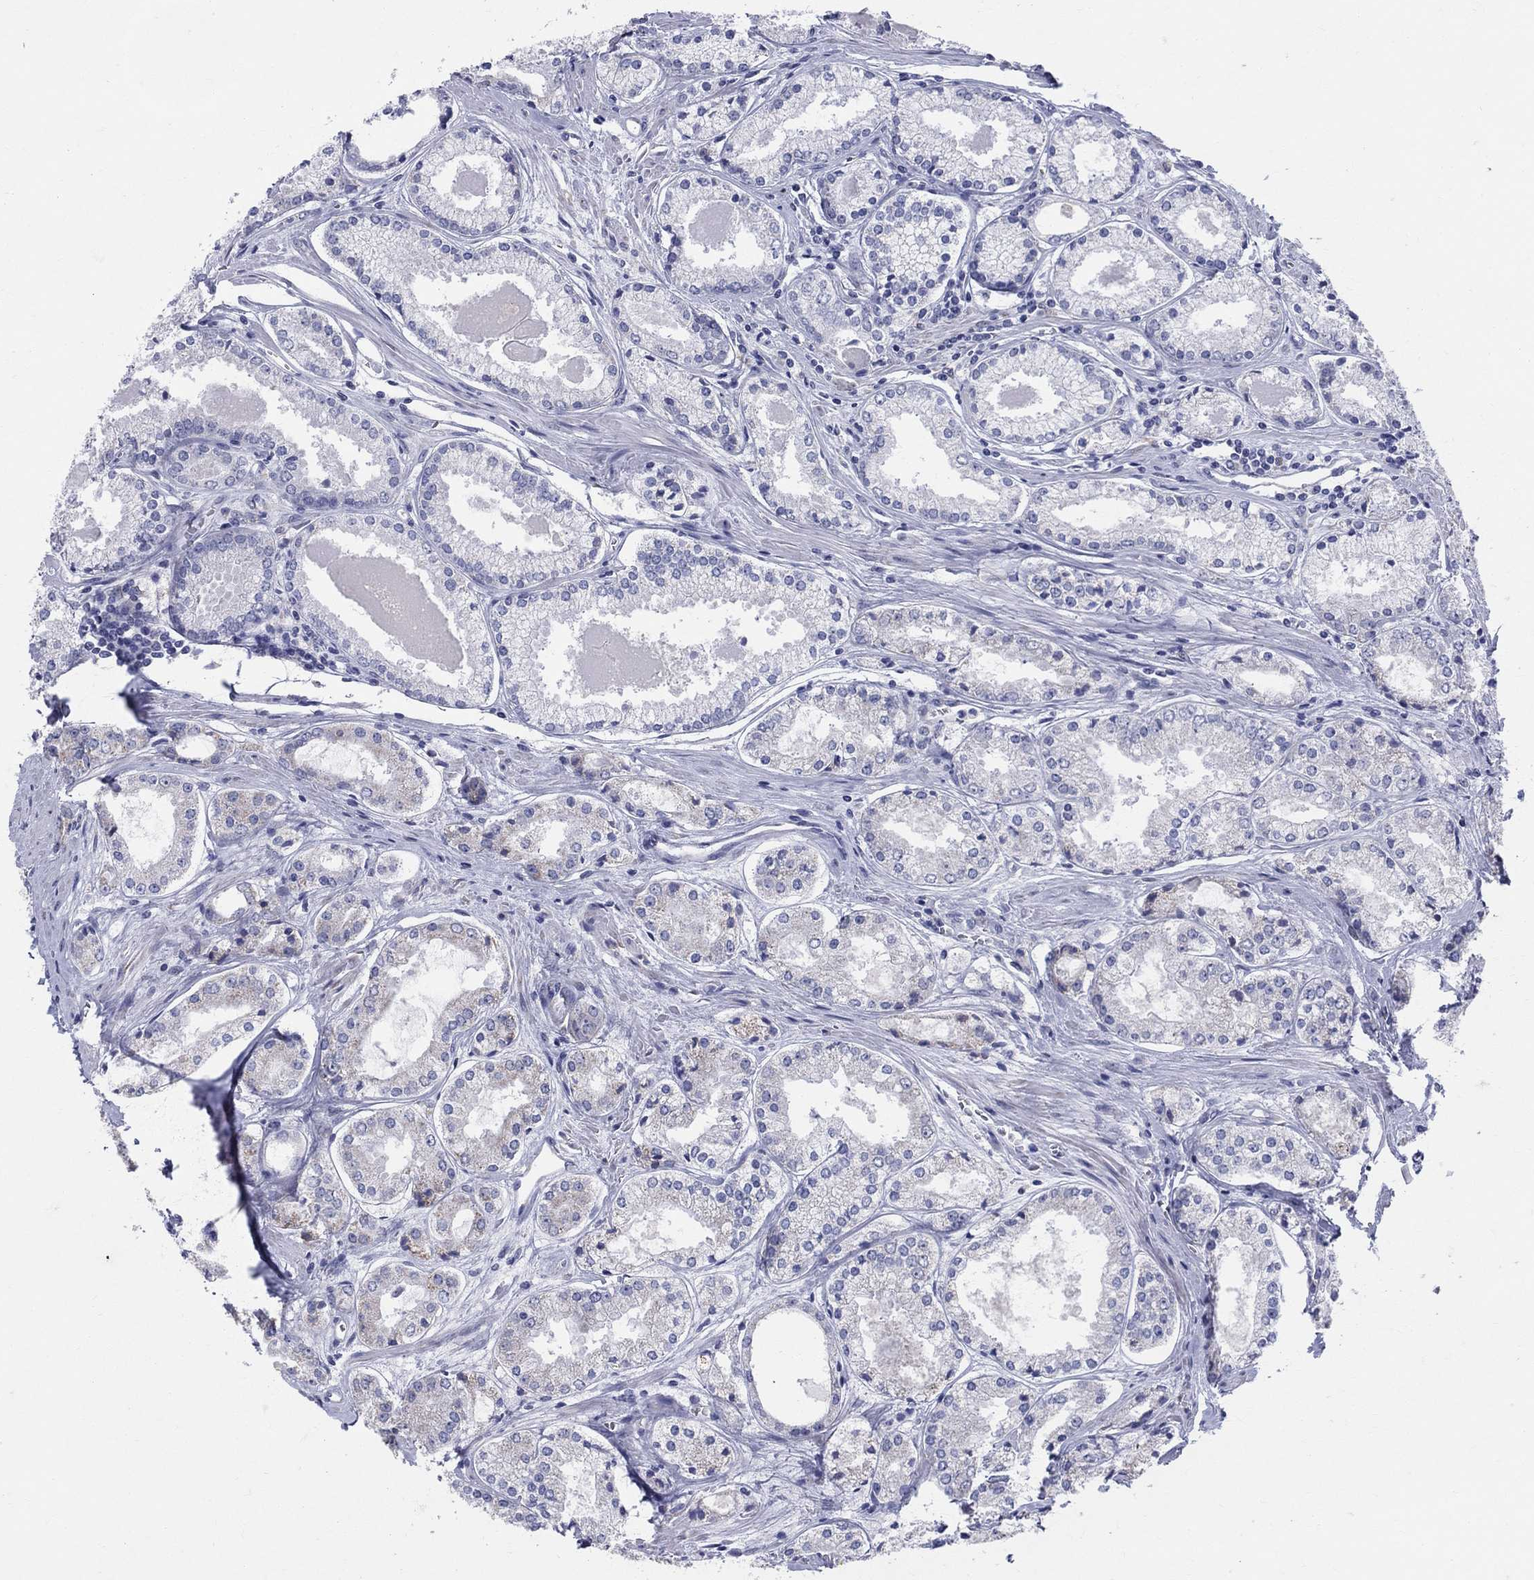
{"staining": {"intensity": "weak", "quantity": "<25%", "location": "cytoplasmic/membranous"}, "tissue": "prostate cancer", "cell_type": "Tumor cells", "image_type": "cancer", "snomed": [{"axis": "morphology", "description": "Adenocarcinoma, NOS"}, {"axis": "topography", "description": "Prostate"}], "caption": "This is an IHC photomicrograph of human prostate cancer. There is no positivity in tumor cells.", "gene": "KISS1R", "patient": {"sex": "male", "age": 72}}